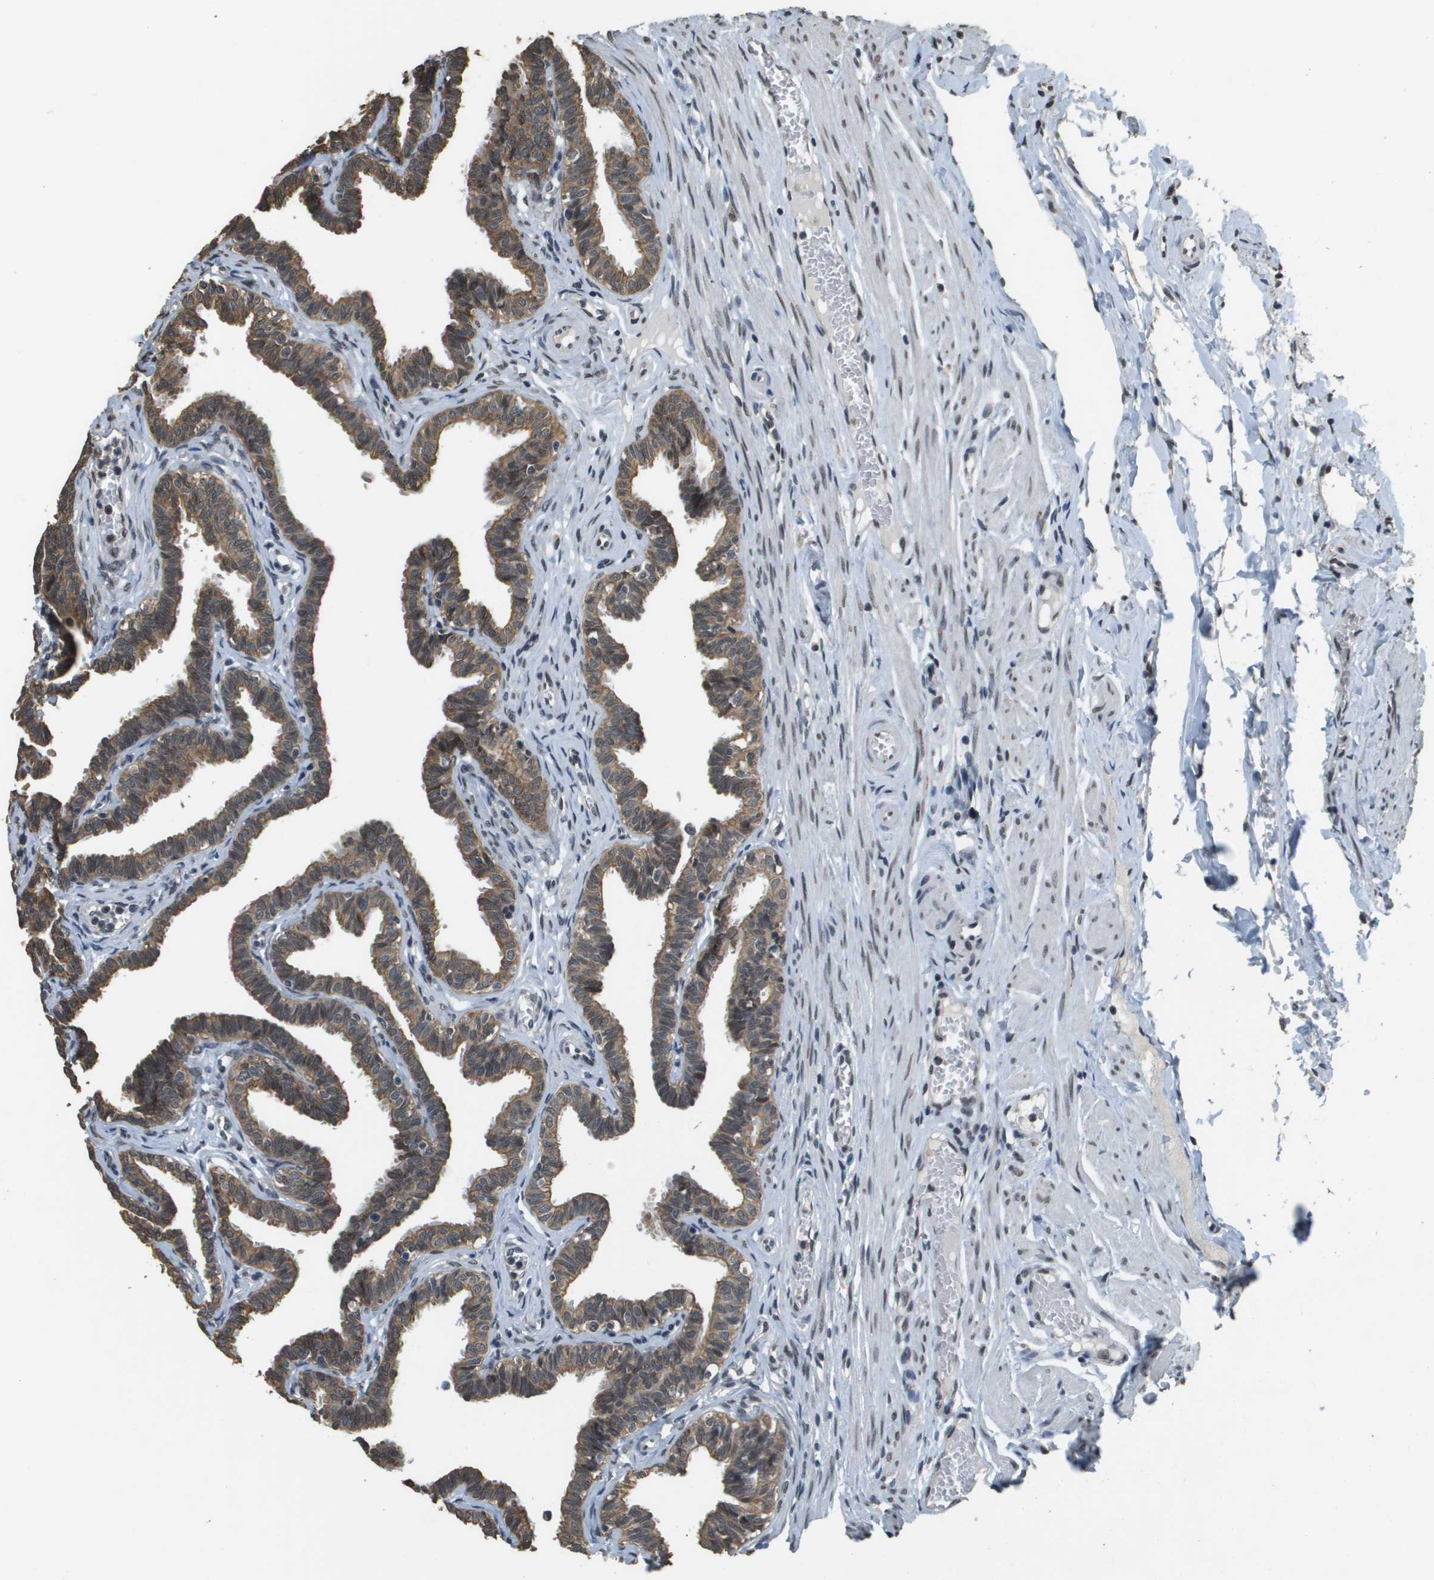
{"staining": {"intensity": "moderate", "quantity": ">75%", "location": "cytoplasmic/membranous,nuclear"}, "tissue": "fallopian tube", "cell_type": "Glandular cells", "image_type": "normal", "snomed": [{"axis": "morphology", "description": "Normal tissue, NOS"}, {"axis": "topography", "description": "Fallopian tube"}, {"axis": "topography", "description": "Ovary"}], "caption": "High-magnification brightfield microscopy of normal fallopian tube stained with DAB (3,3'-diaminobenzidine) (brown) and counterstained with hematoxylin (blue). glandular cells exhibit moderate cytoplasmic/membranous,nuclear expression is identified in approximately>75% of cells. The staining is performed using DAB brown chromogen to label protein expression. The nuclei are counter-stained blue using hematoxylin.", "gene": "FANCC", "patient": {"sex": "female", "age": 23}}